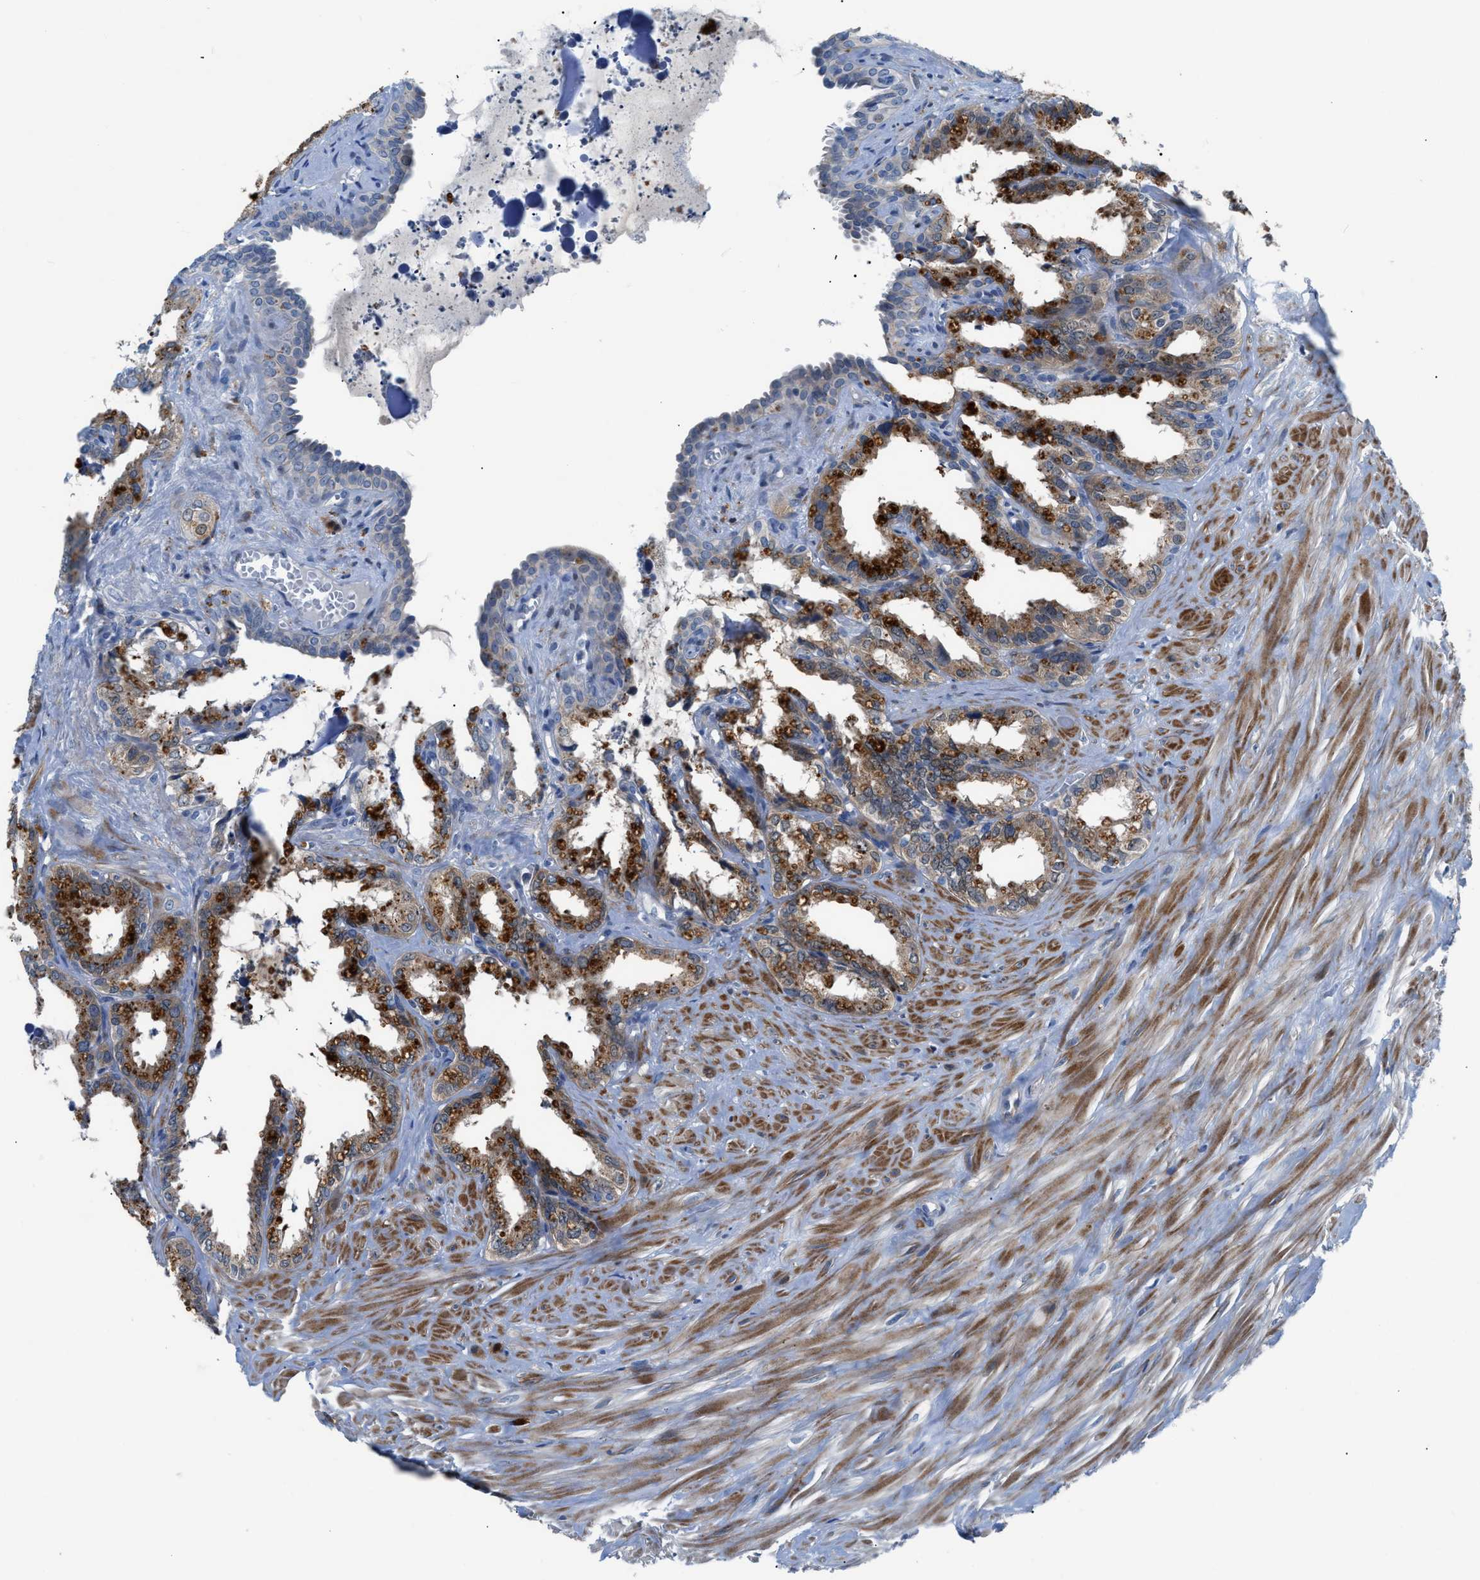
{"staining": {"intensity": "strong", "quantity": ">75%", "location": "cytoplasmic/membranous"}, "tissue": "seminal vesicle", "cell_type": "Glandular cells", "image_type": "normal", "snomed": [{"axis": "morphology", "description": "Normal tissue, NOS"}, {"axis": "topography", "description": "Seminal veicle"}], "caption": "Protein staining of normal seminal vesicle displays strong cytoplasmic/membranous positivity in about >75% of glandular cells.", "gene": "UAP1", "patient": {"sex": "male", "age": 64}}